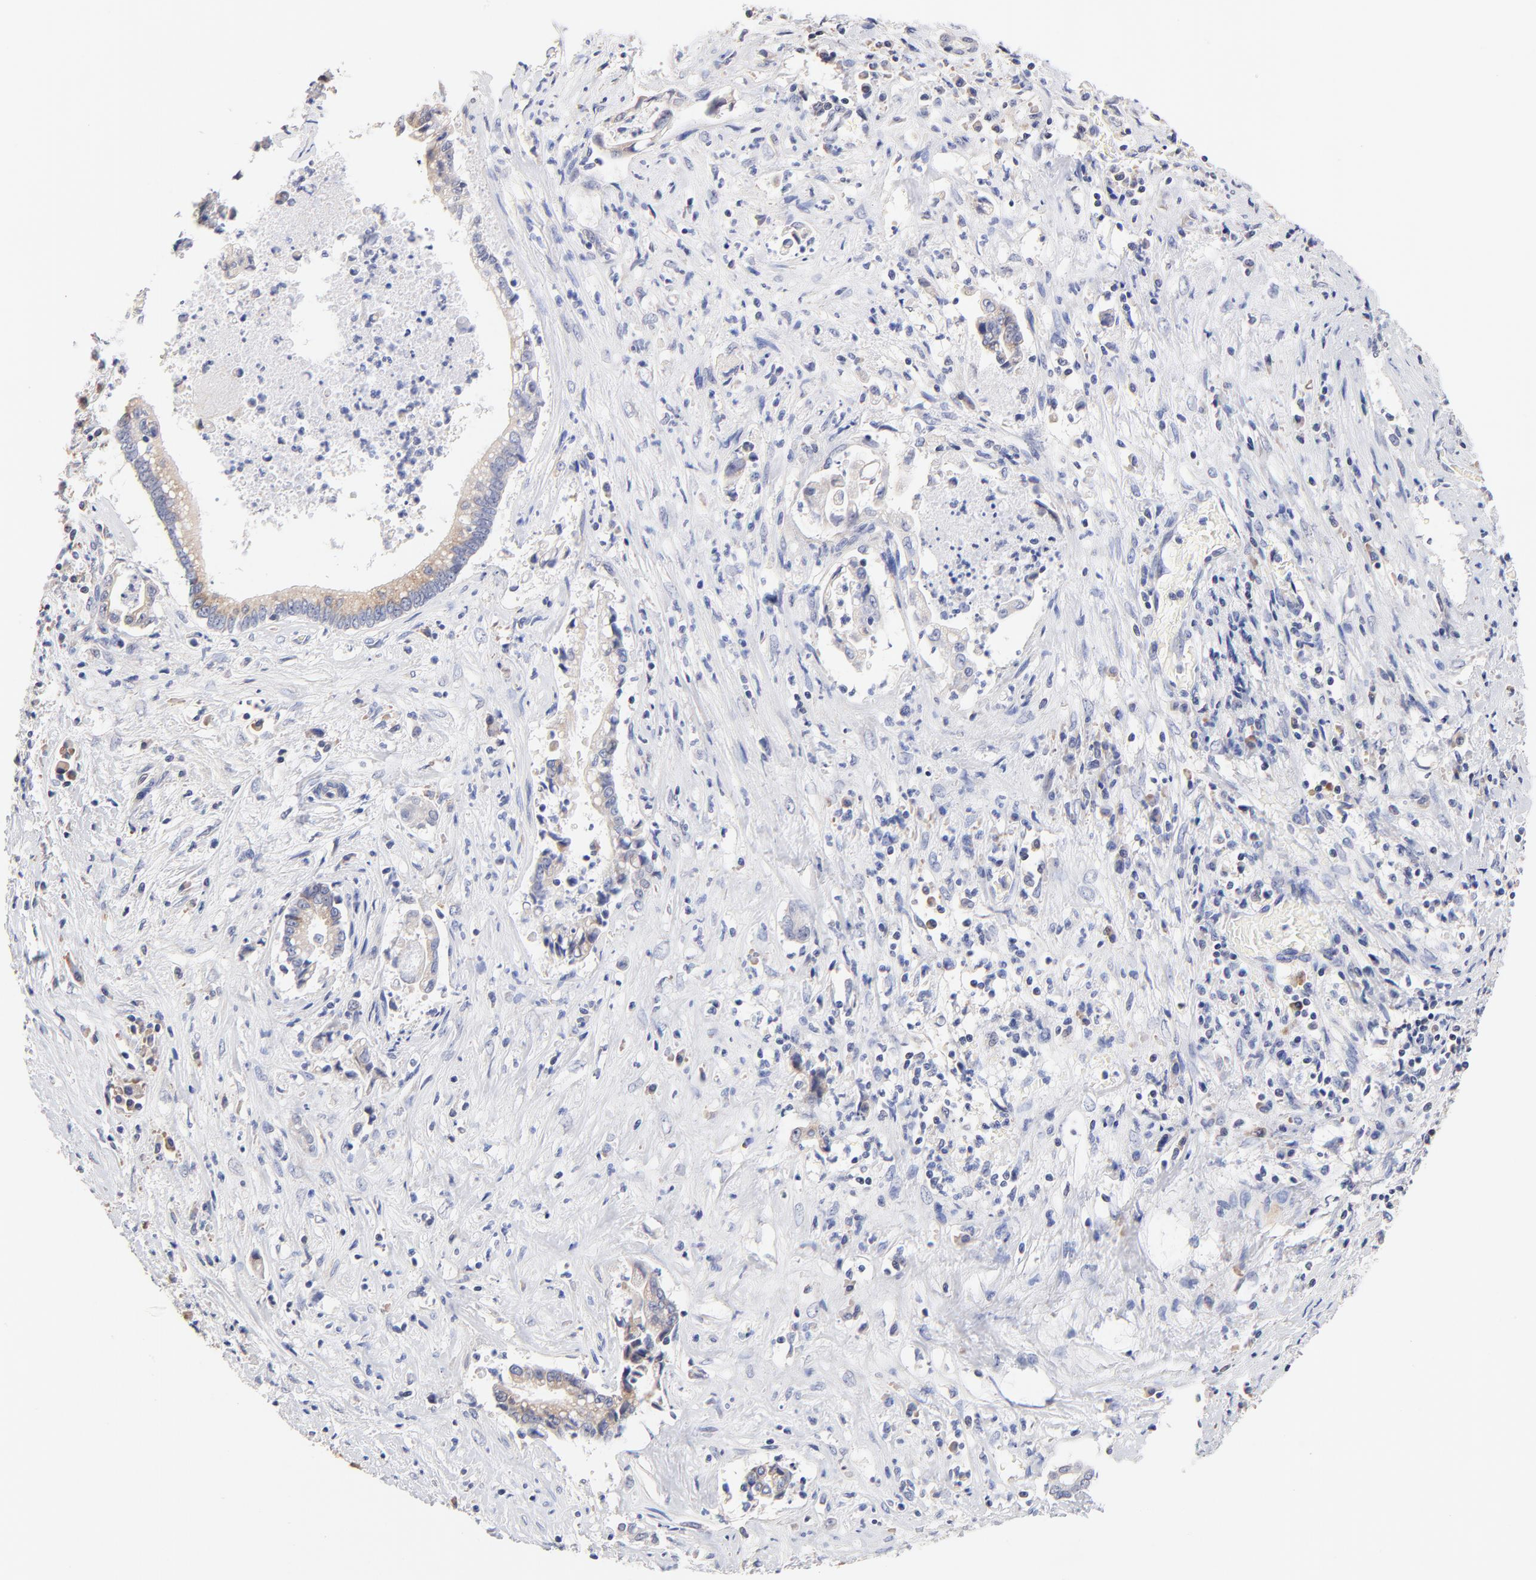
{"staining": {"intensity": "negative", "quantity": "none", "location": "none"}, "tissue": "liver cancer", "cell_type": "Tumor cells", "image_type": "cancer", "snomed": [{"axis": "morphology", "description": "Cholangiocarcinoma"}, {"axis": "topography", "description": "Liver"}], "caption": "An image of liver cancer stained for a protein reveals no brown staining in tumor cells.", "gene": "TWNK", "patient": {"sex": "male", "age": 57}}